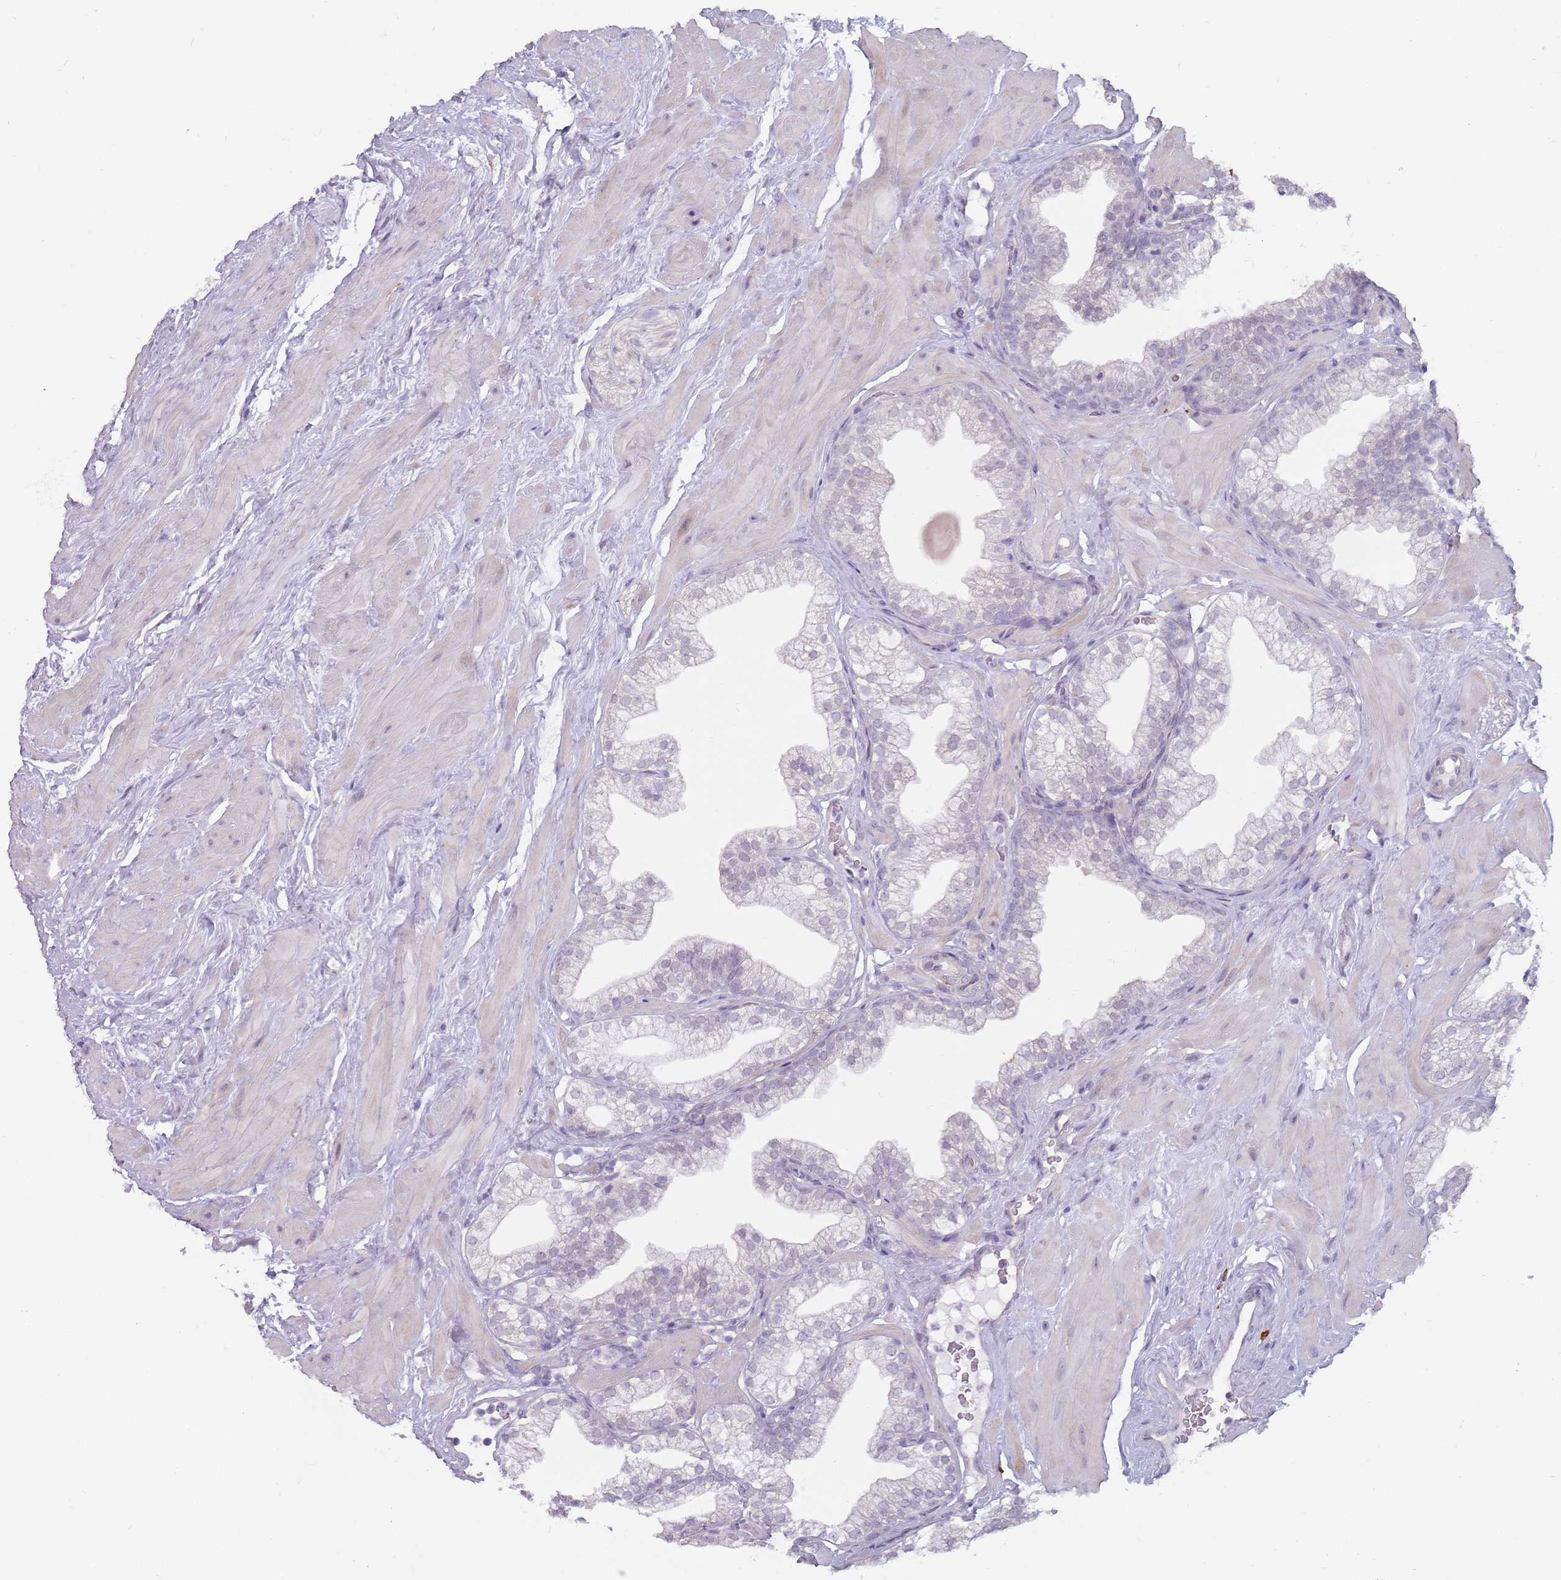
{"staining": {"intensity": "negative", "quantity": "none", "location": "none"}, "tissue": "prostate", "cell_type": "Glandular cells", "image_type": "normal", "snomed": [{"axis": "morphology", "description": "Normal tissue, NOS"}, {"axis": "morphology", "description": "Urothelial carcinoma, Low grade"}, {"axis": "topography", "description": "Urinary bladder"}, {"axis": "topography", "description": "Prostate"}], "caption": "The IHC image has no significant staining in glandular cells of prostate. Brightfield microscopy of immunohistochemistry stained with DAB (3,3'-diaminobenzidine) (brown) and hematoxylin (blue), captured at high magnification.", "gene": "DXO", "patient": {"sex": "male", "age": 60}}